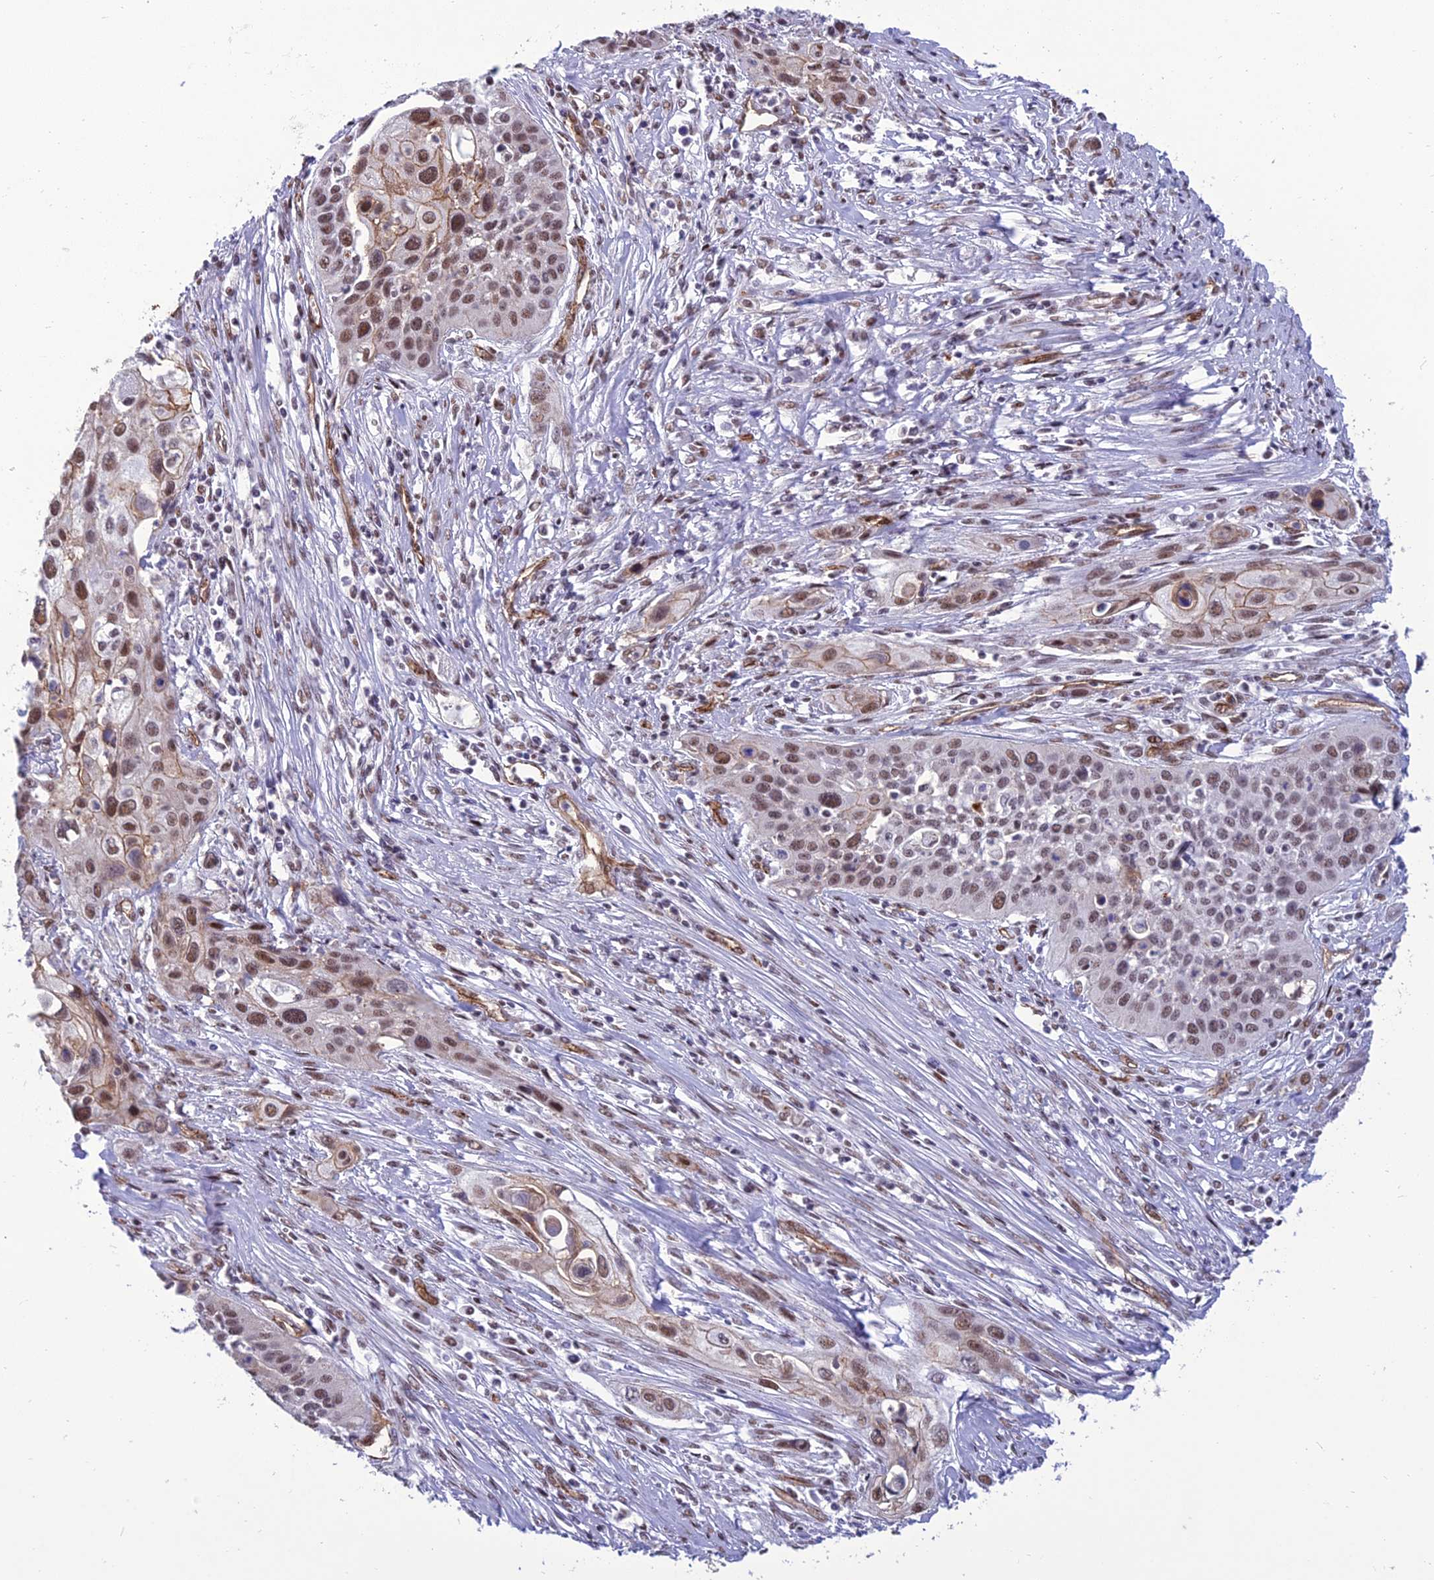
{"staining": {"intensity": "moderate", "quantity": ">75%", "location": "nuclear"}, "tissue": "cervical cancer", "cell_type": "Tumor cells", "image_type": "cancer", "snomed": [{"axis": "morphology", "description": "Squamous cell carcinoma, NOS"}, {"axis": "topography", "description": "Cervix"}], "caption": "Cervical cancer (squamous cell carcinoma) stained with DAB (3,3'-diaminobenzidine) IHC demonstrates medium levels of moderate nuclear staining in approximately >75% of tumor cells.", "gene": "RANBP3", "patient": {"sex": "female", "age": 34}}